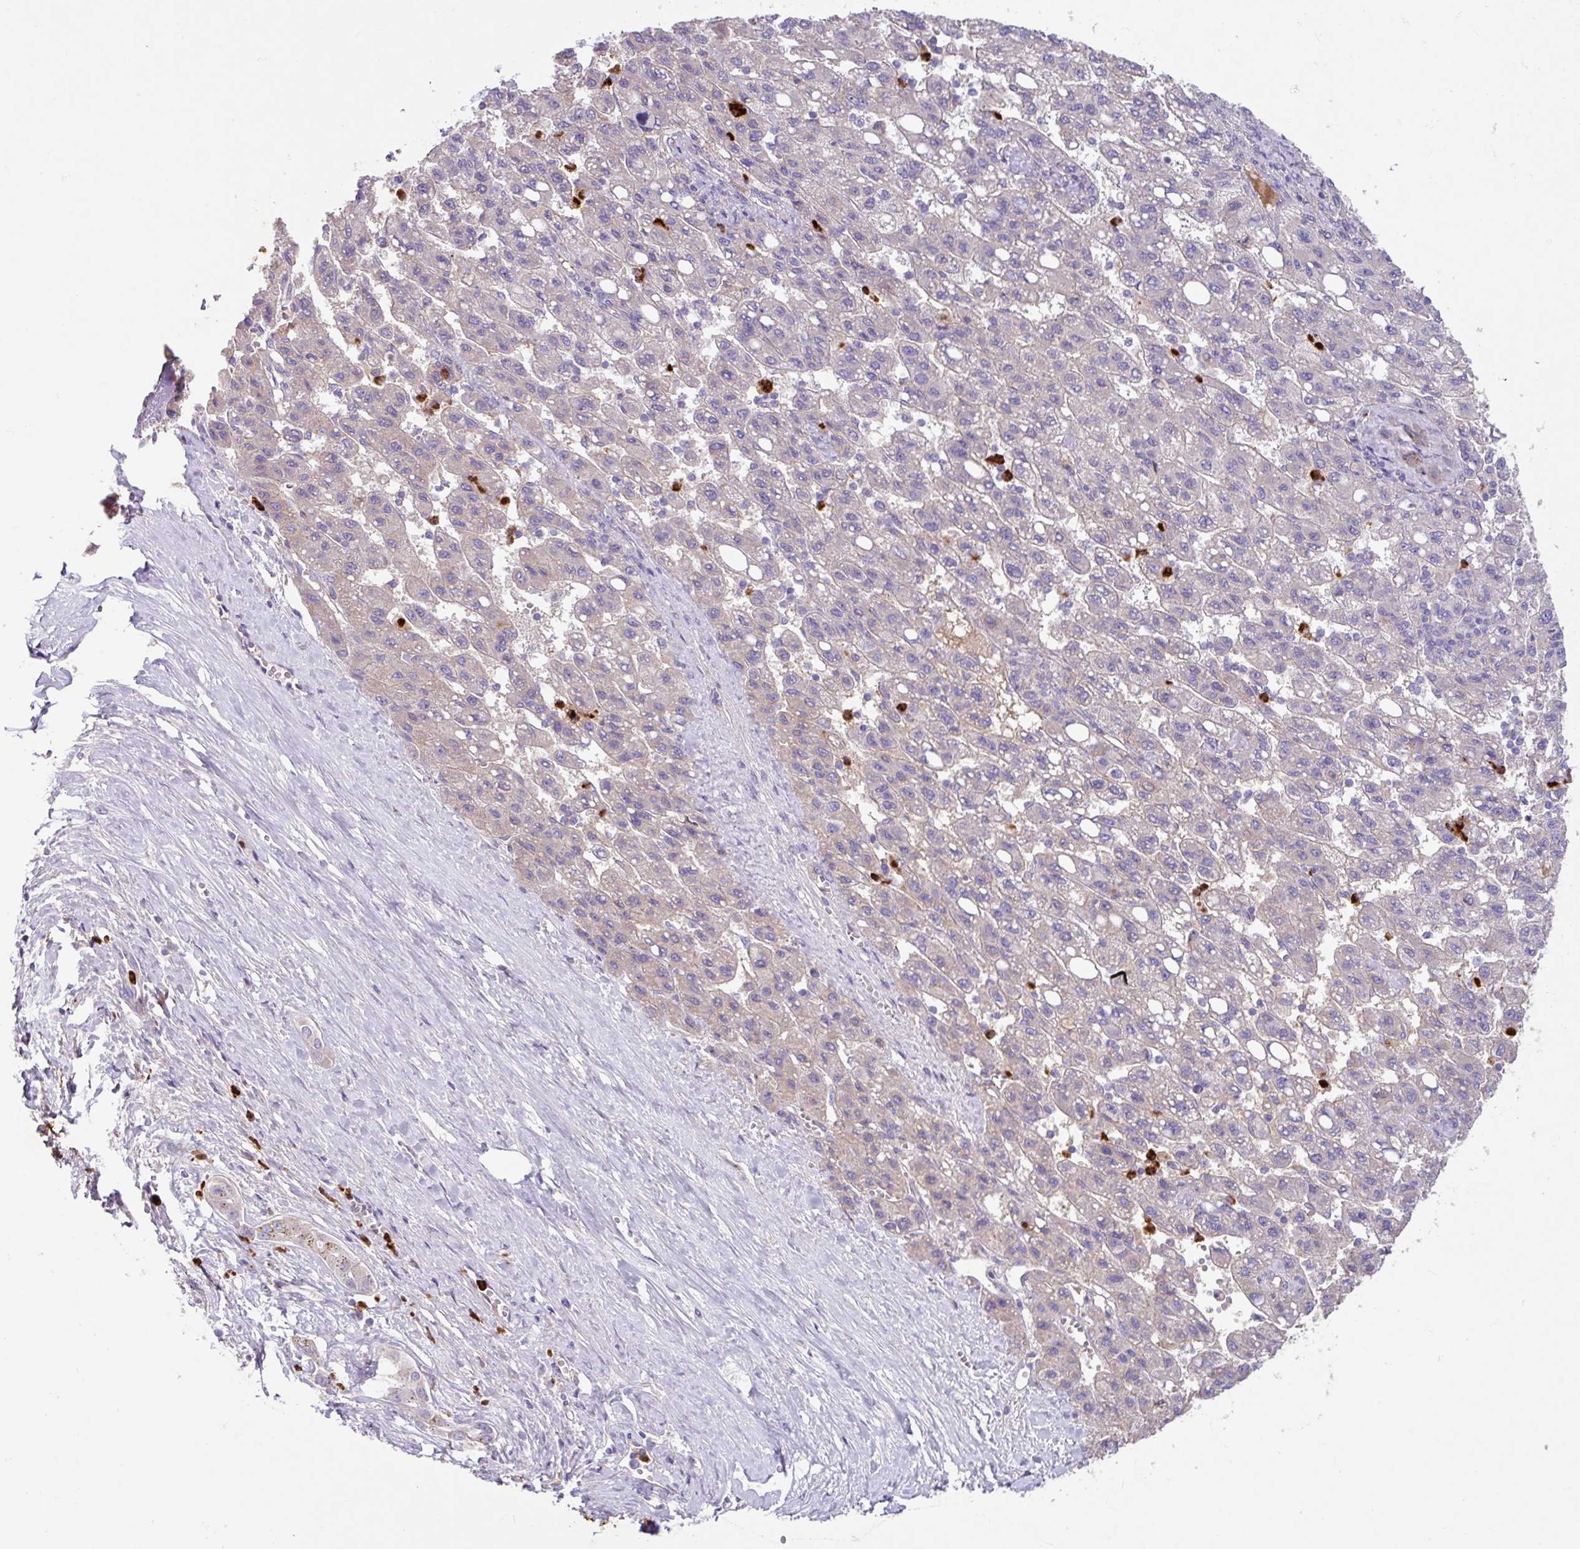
{"staining": {"intensity": "weak", "quantity": "<25%", "location": "cytoplasmic/membranous"}, "tissue": "liver cancer", "cell_type": "Tumor cells", "image_type": "cancer", "snomed": [{"axis": "morphology", "description": "Carcinoma, Hepatocellular, NOS"}, {"axis": "topography", "description": "Liver"}], "caption": "High magnification brightfield microscopy of liver cancer stained with DAB (3,3'-diaminobenzidine) (brown) and counterstained with hematoxylin (blue): tumor cells show no significant staining.", "gene": "CRISP3", "patient": {"sex": "female", "age": 82}}